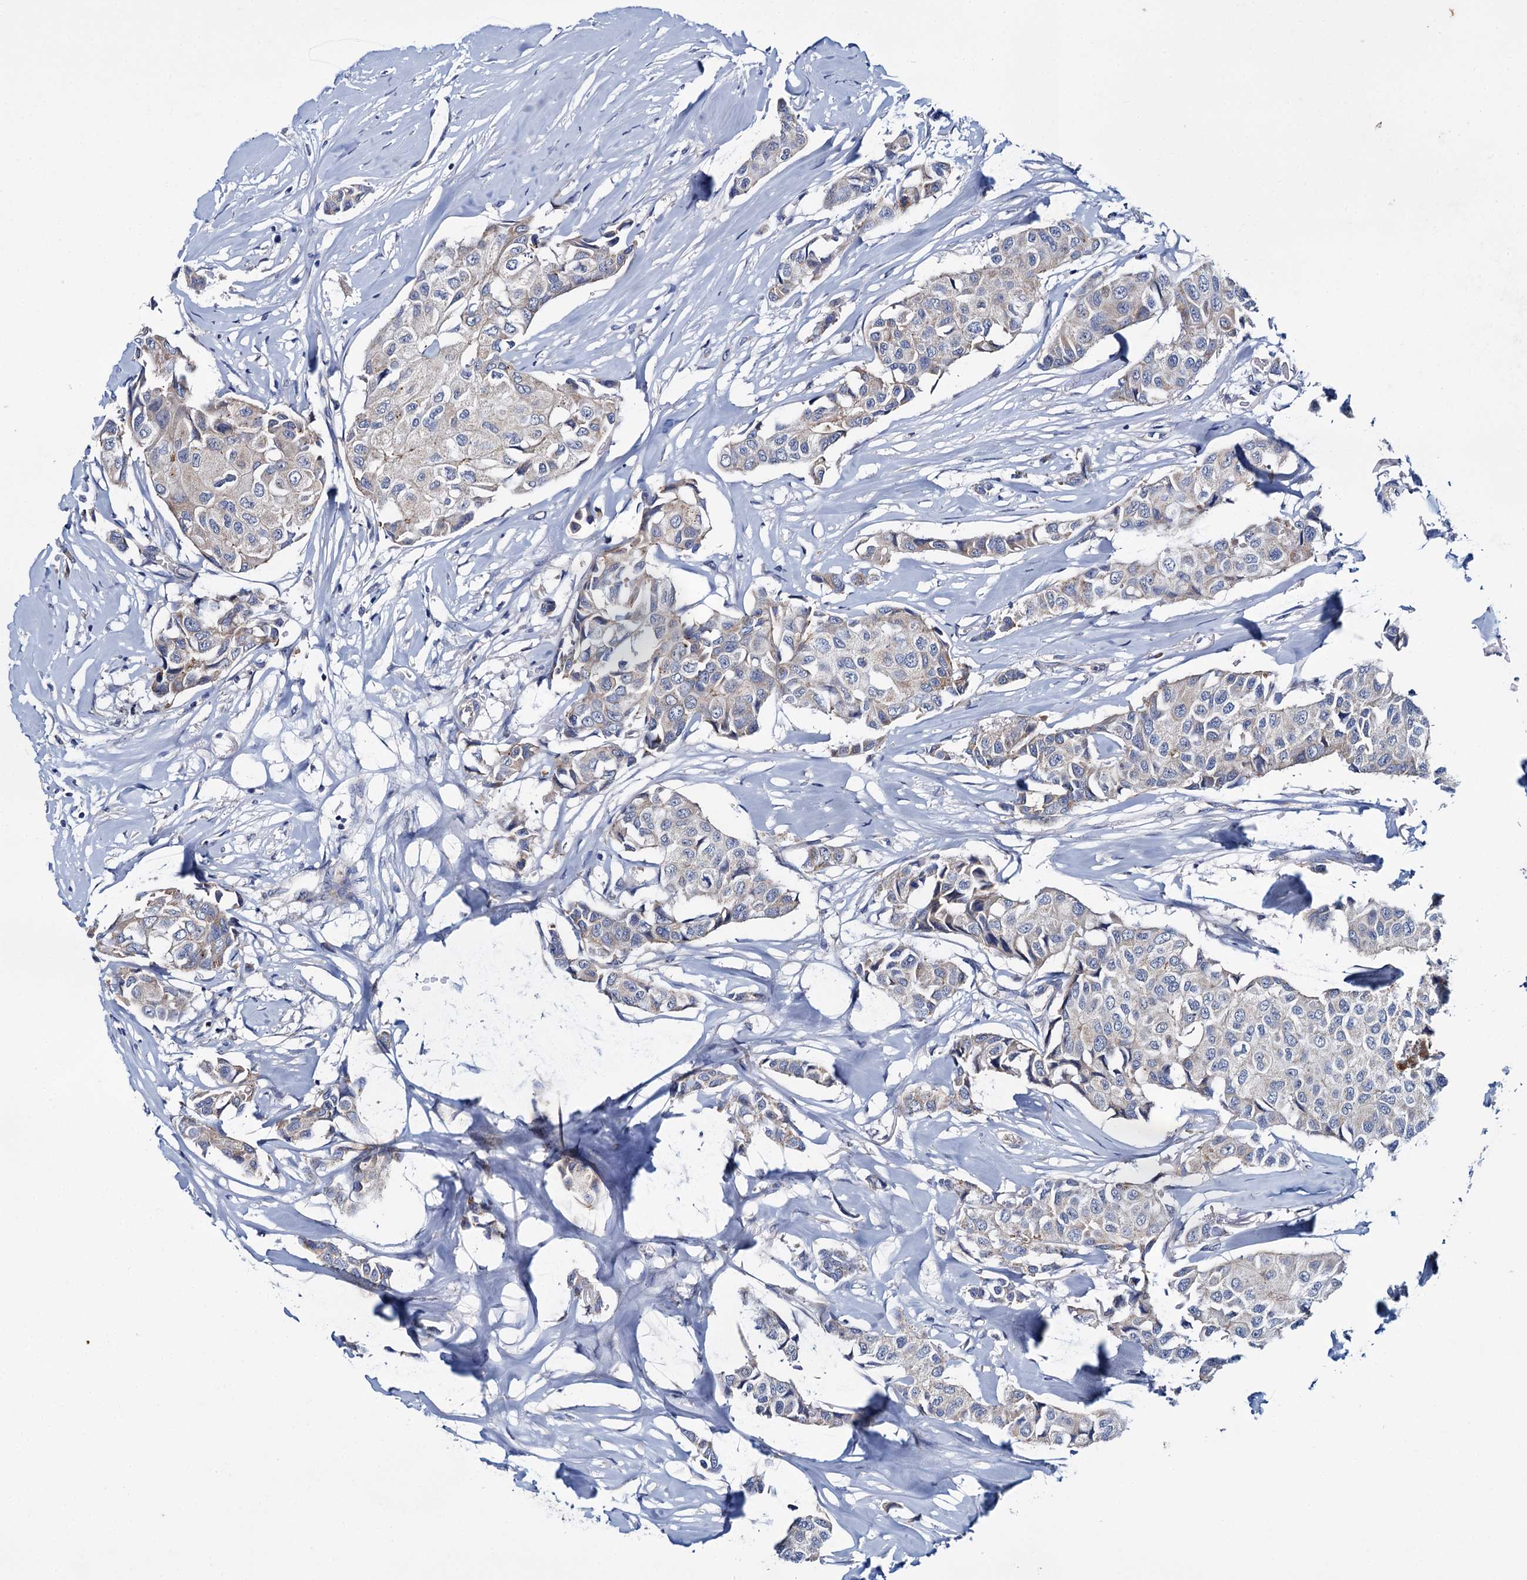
{"staining": {"intensity": "weak", "quantity": "<25%", "location": "cytoplasmic/membranous"}, "tissue": "breast cancer", "cell_type": "Tumor cells", "image_type": "cancer", "snomed": [{"axis": "morphology", "description": "Duct carcinoma"}, {"axis": "topography", "description": "Breast"}], "caption": "Protein analysis of breast cancer (infiltrating ductal carcinoma) reveals no significant expression in tumor cells.", "gene": "CEP295", "patient": {"sex": "female", "age": 80}}